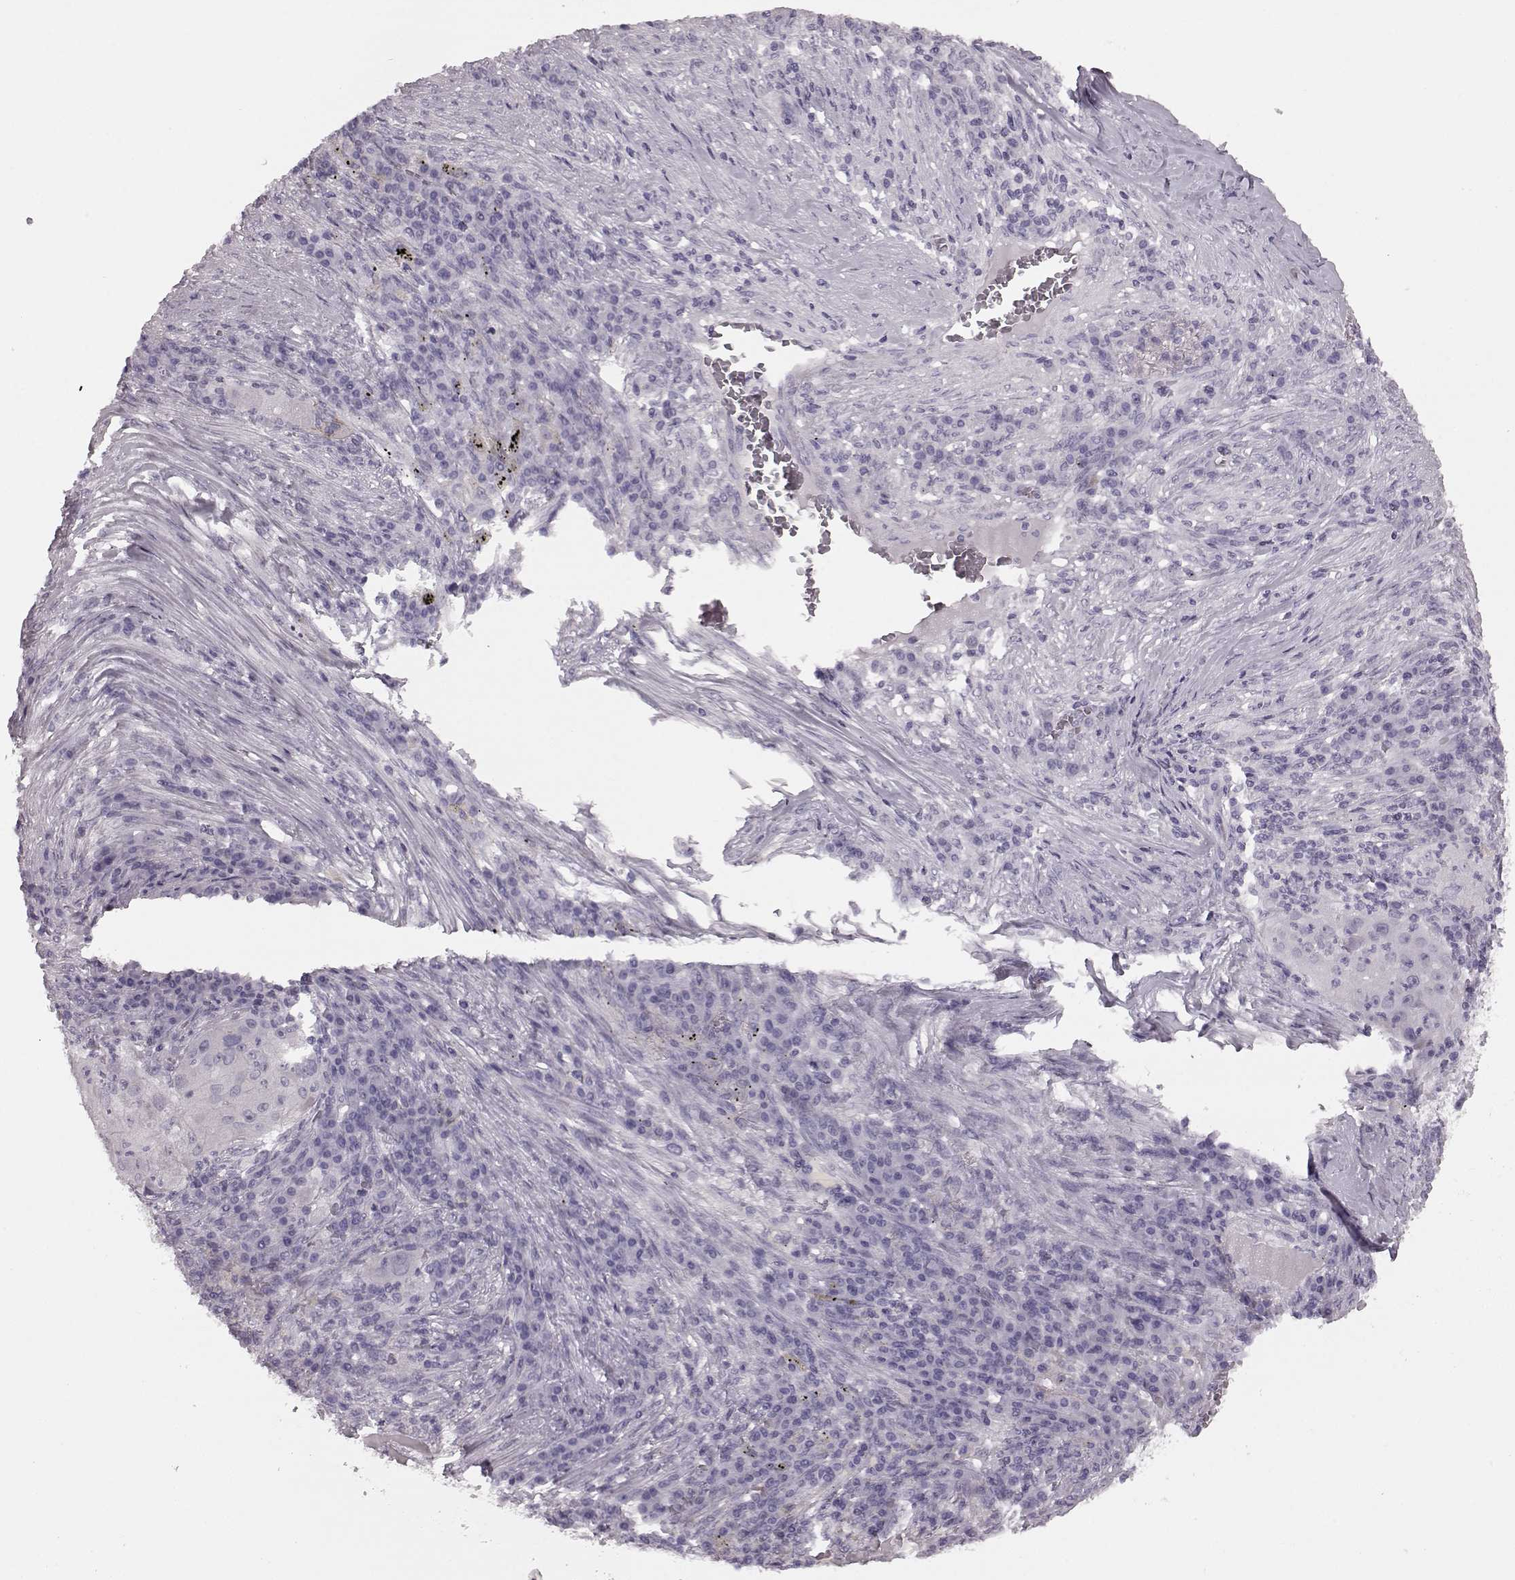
{"staining": {"intensity": "negative", "quantity": "none", "location": "none"}, "tissue": "lung cancer", "cell_type": "Tumor cells", "image_type": "cancer", "snomed": [{"axis": "morphology", "description": "Squamous cell carcinoma, NOS"}, {"axis": "topography", "description": "Lung"}], "caption": "Image shows no protein expression in tumor cells of lung squamous cell carcinoma tissue.", "gene": "CRYBA2", "patient": {"sex": "female", "age": 59}}